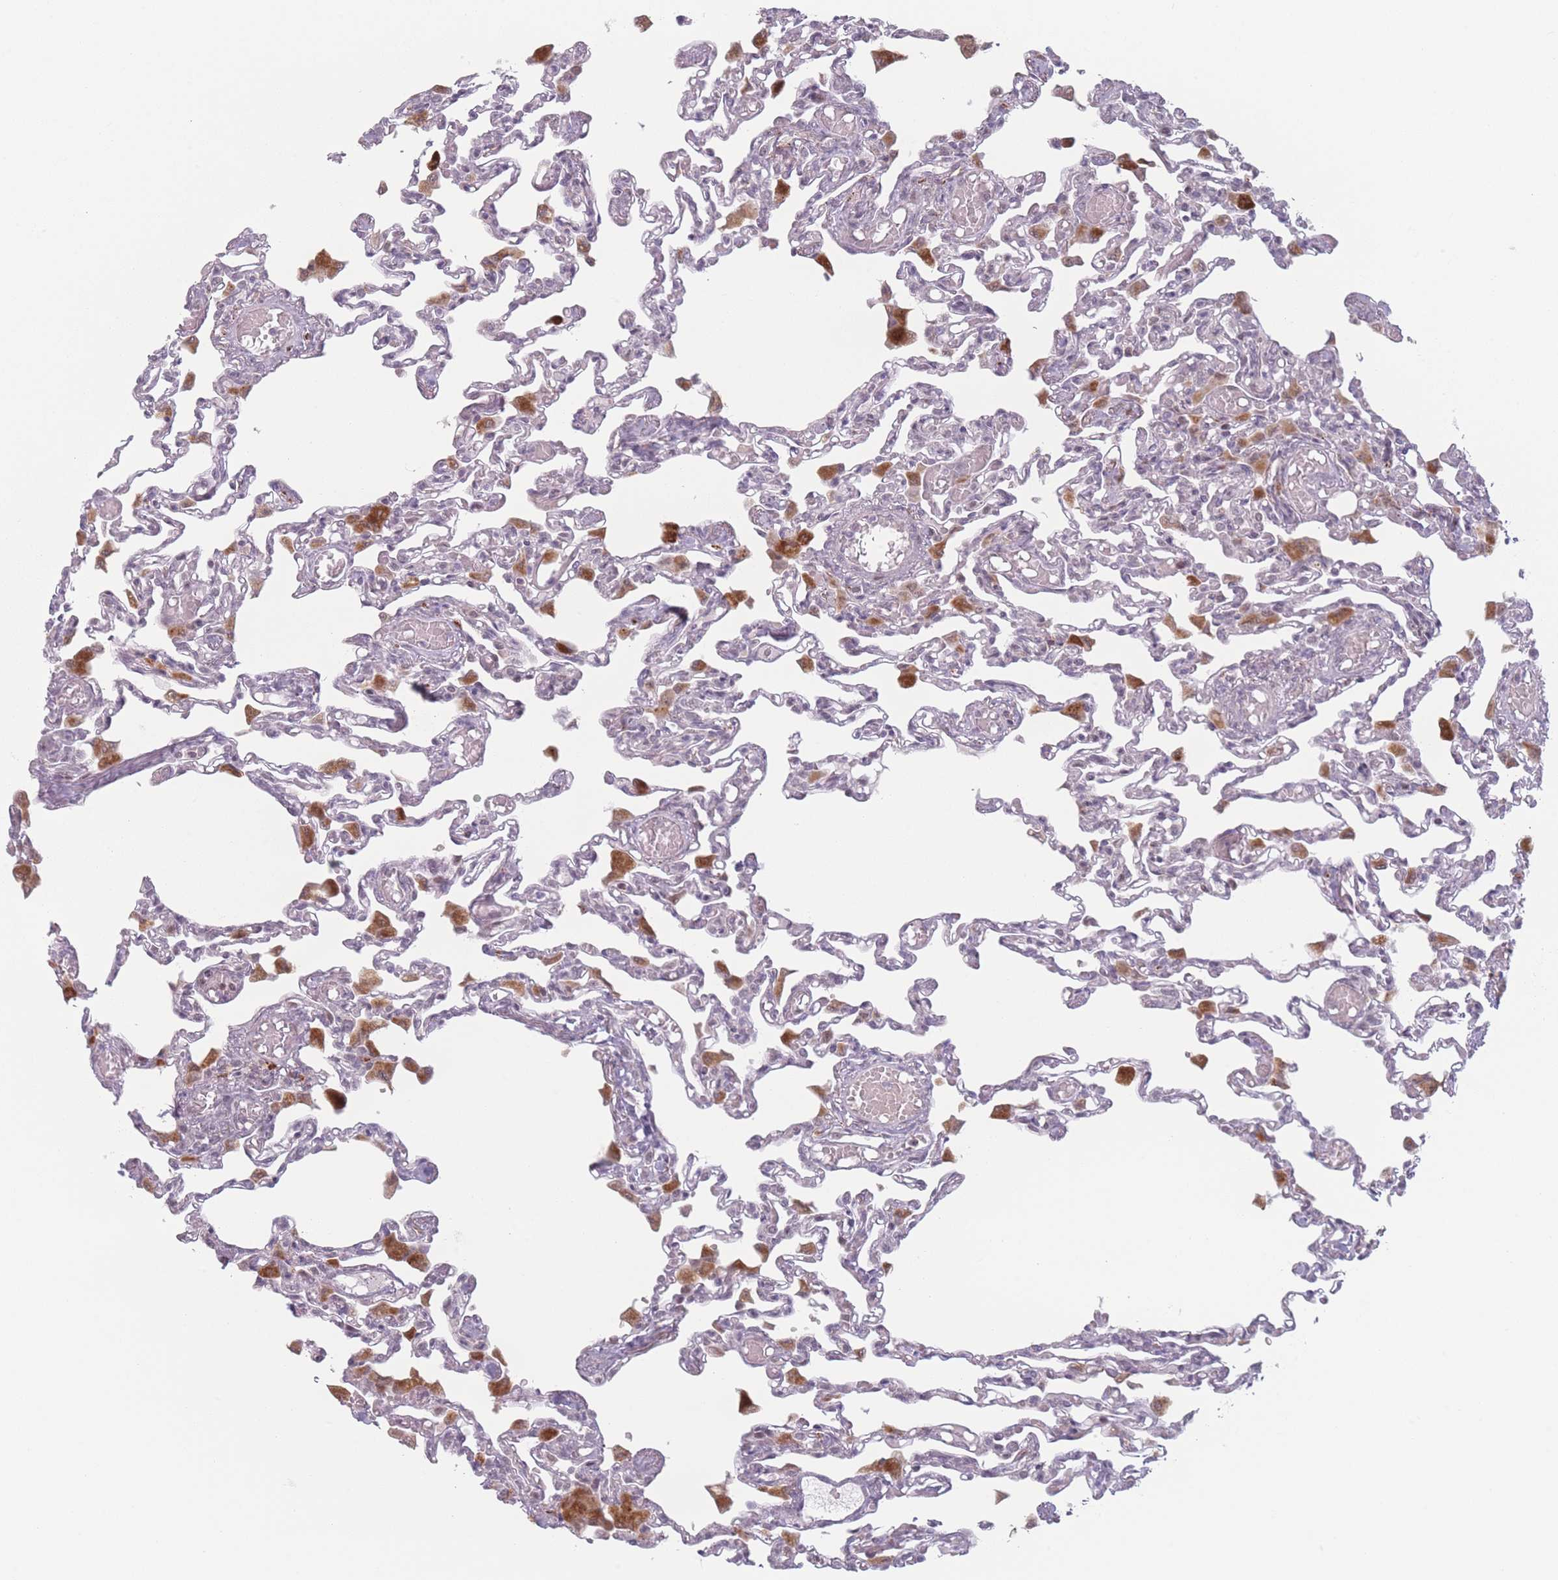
{"staining": {"intensity": "negative", "quantity": "none", "location": "none"}, "tissue": "lung", "cell_type": "Alveolar cells", "image_type": "normal", "snomed": [{"axis": "morphology", "description": "Normal tissue, NOS"}, {"axis": "topography", "description": "Bronchus"}, {"axis": "topography", "description": "Lung"}], "caption": "Immunohistochemical staining of normal human lung displays no significant expression in alveolar cells. (Stains: DAB immunohistochemistry with hematoxylin counter stain, Microscopy: brightfield microscopy at high magnification).", "gene": "OR10C1", "patient": {"sex": "female", "age": 49}}